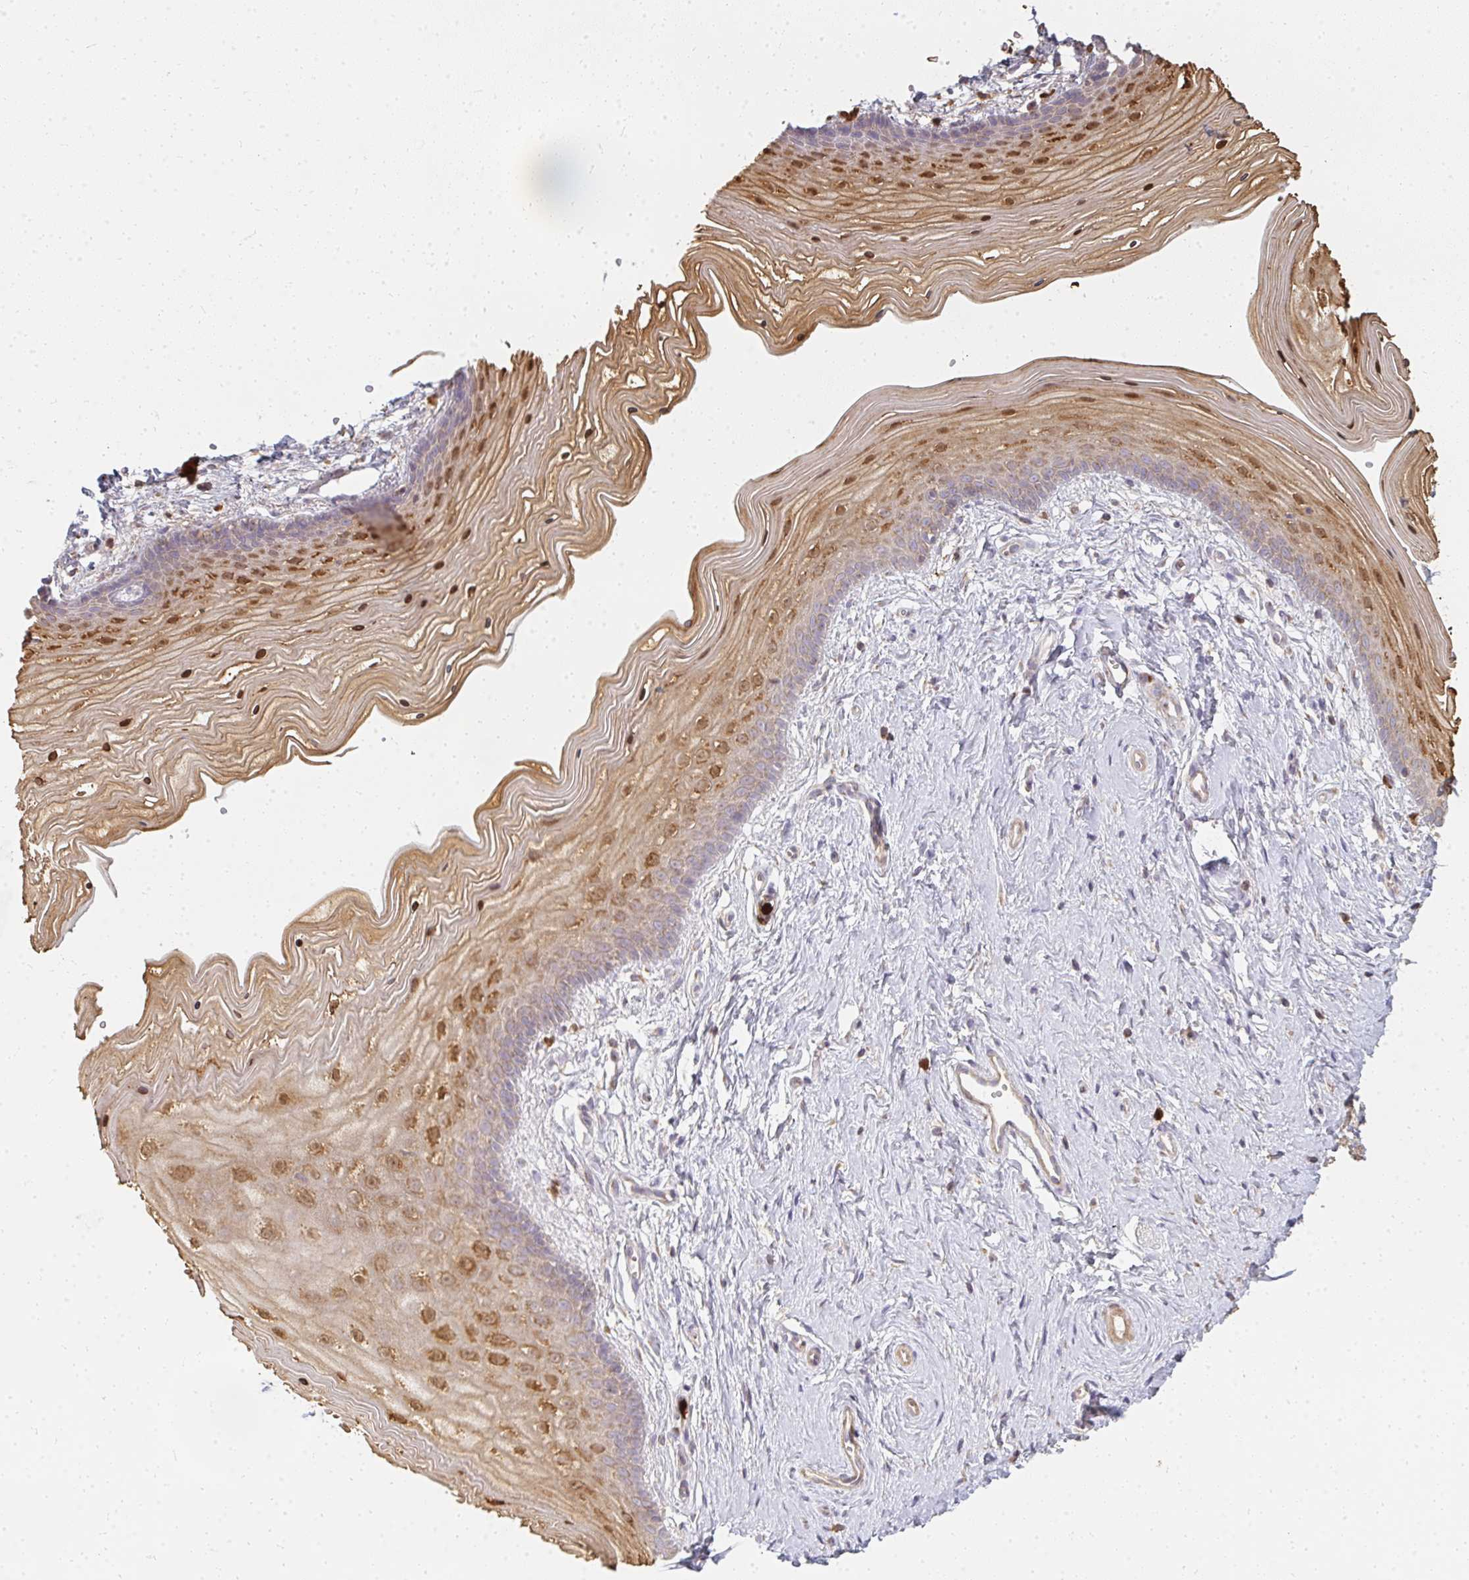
{"staining": {"intensity": "moderate", "quantity": "25%-75%", "location": "cytoplasmic/membranous,nuclear"}, "tissue": "vagina", "cell_type": "Squamous epithelial cells", "image_type": "normal", "snomed": [{"axis": "morphology", "description": "Normal tissue, NOS"}, {"axis": "topography", "description": "Vagina"}], "caption": "Immunohistochemistry (DAB (3,3'-diaminobenzidine)) staining of normal human vagina shows moderate cytoplasmic/membranous,nuclear protein positivity in about 25%-75% of squamous epithelial cells.", "gene": "CNTRL", "patient": {"sex": "female", "age": 38}}